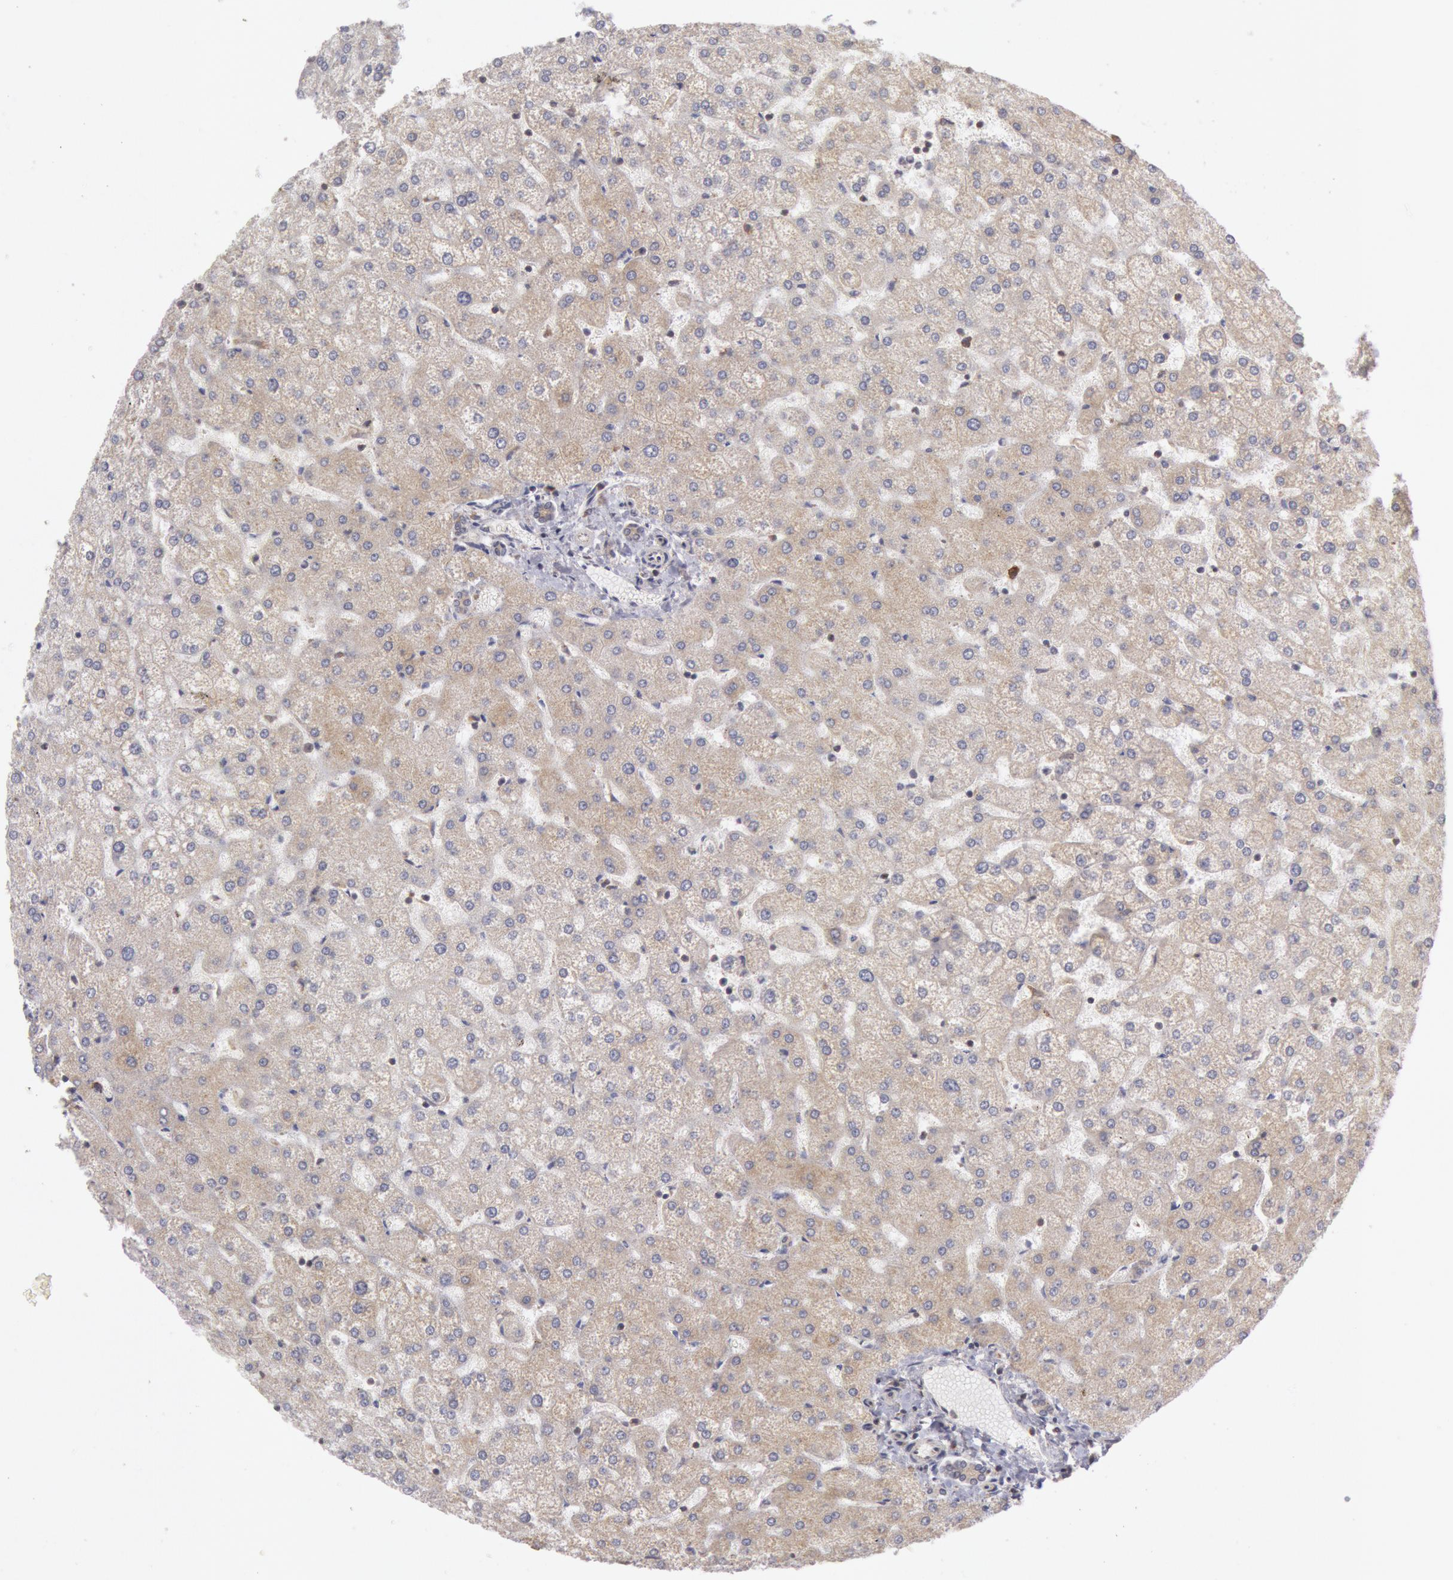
{"staining": {"intensity": "negative", "quantity": "none", "location": "none"}, "tissue": "liver", "cell_type": "Cholangiocytes", "image_type": "normal", "snomed": [{"axis": "morphology", "description": "Normal tissue, NOS"}, {"axis": "topography", "description": "Liver"}], "caption": "Benign liver was stained to show a protein in brown. There is no significant staining in cholangiocytes.", "gene": "ENSG00000250264", "patient": {"sex": "female", "age": 32}}